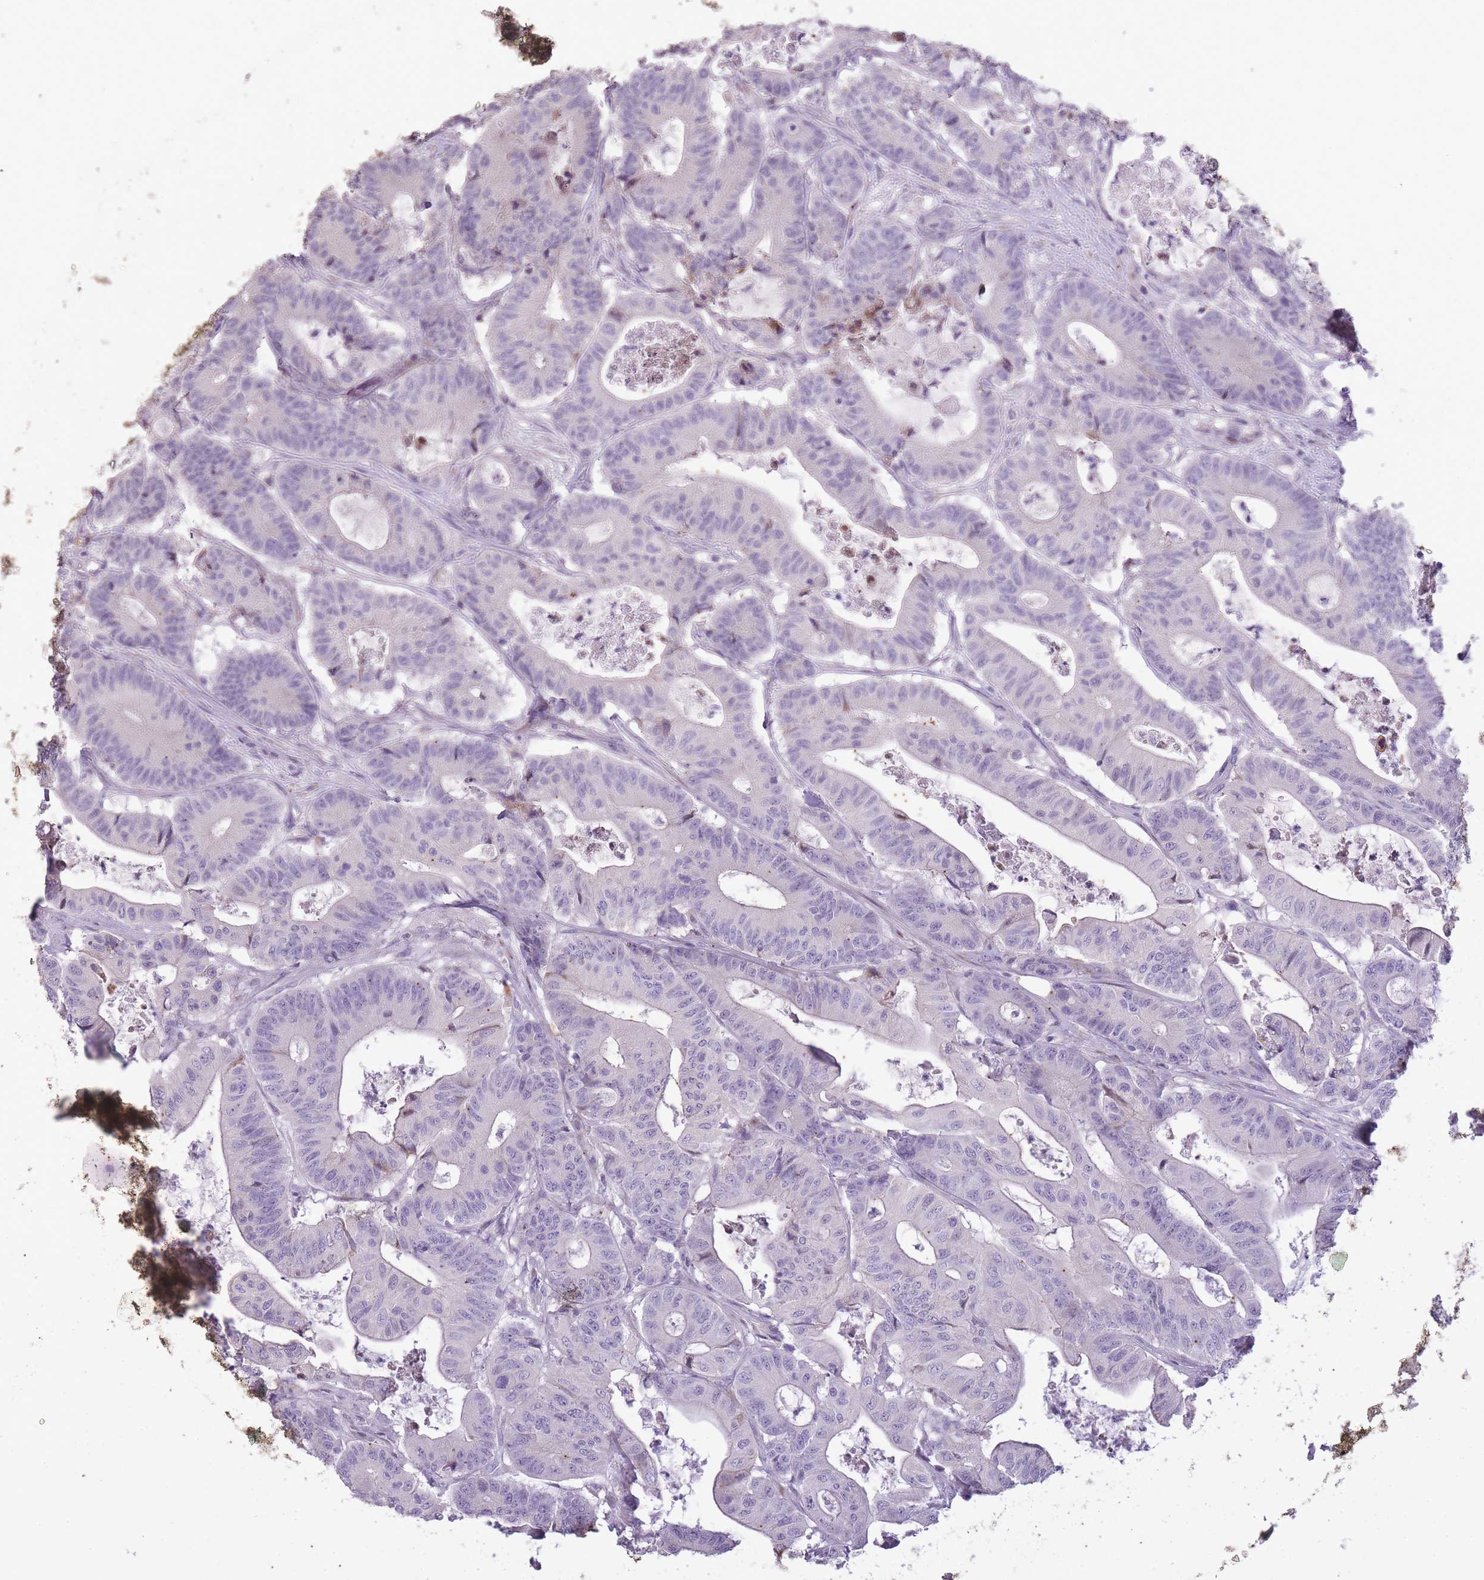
{"staining": {"intensity": "negative", "quantity": "none", "location": "none"}, "tissue": "colorectal cancer", "cell_type": "Tumor cells", "image_type": "cancer", "snomed": [{"axis": "morphology", "description": "Adenocarcinoma, NOS"}, {"axis": "topography", "description": "Colon"}], "caption": "Histopathology image shows no protein expression in tumor cells of colorectal adenocarcinoma tissue.", "gene": "CNTNAP3", "patient": {"sex": "female", "age": 84}}